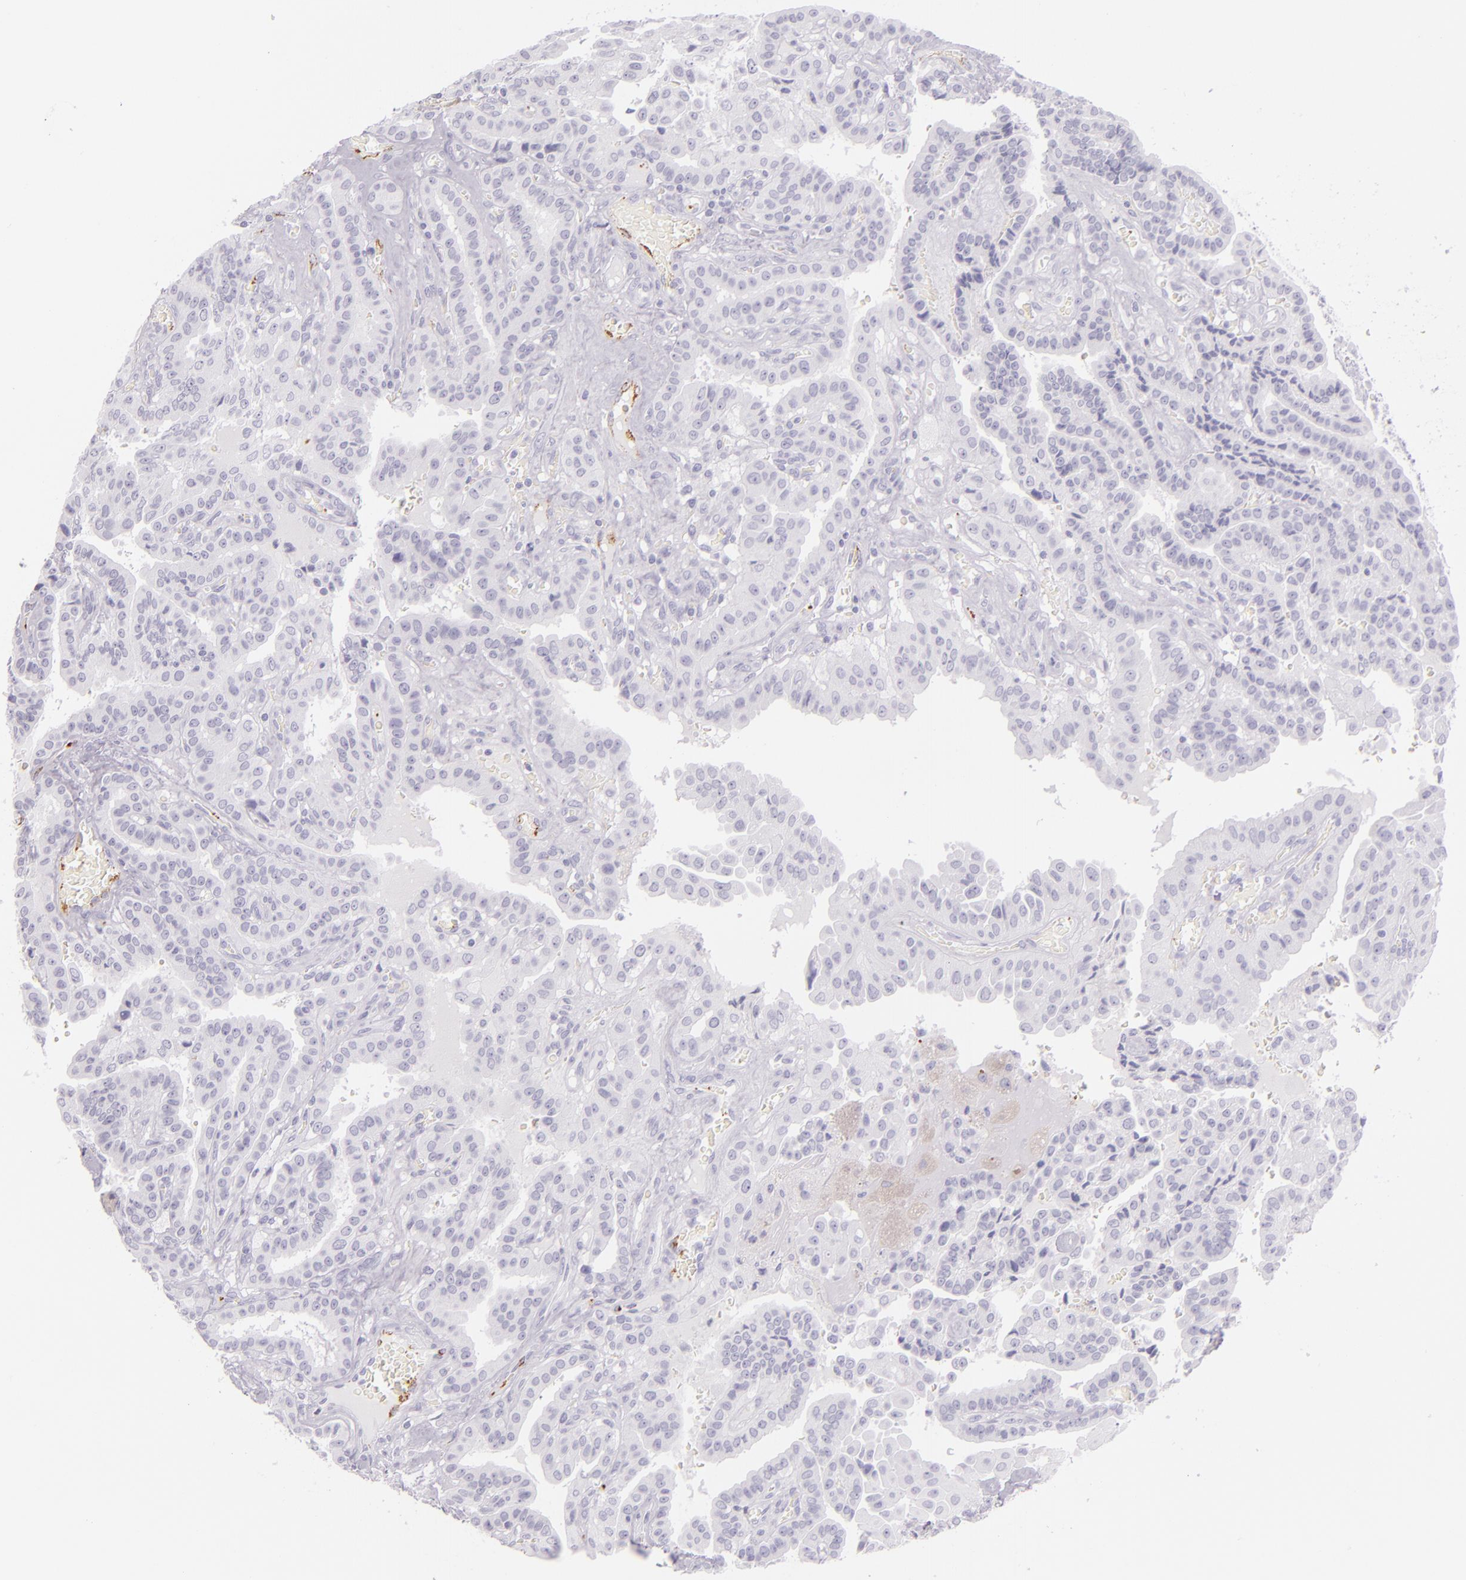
{"staining": {"intensity": "negative", "quantity": "none", "location": "none"}, "tissue": "thyroid cancer", "cell_type": "Tumor cells", "image_type": "cancer", "snomed": [{"axis": "morphology", "description": "Papillary adenocarcinoma, NOS"}, {"axis": "topography", "description": "Thyroid gland"}], "caption": "The micrograph displays no staining of tumor cells in thyroid cancer. The staining was performed using DAB (3,3'-diaminobenzidine) to visualize the protein expression in brown, while the nuclei were stained in blue with hematoxylin (Magnification: 20x).", "gene": "SELP", "patient": {"sex": "male", "age": 87}}